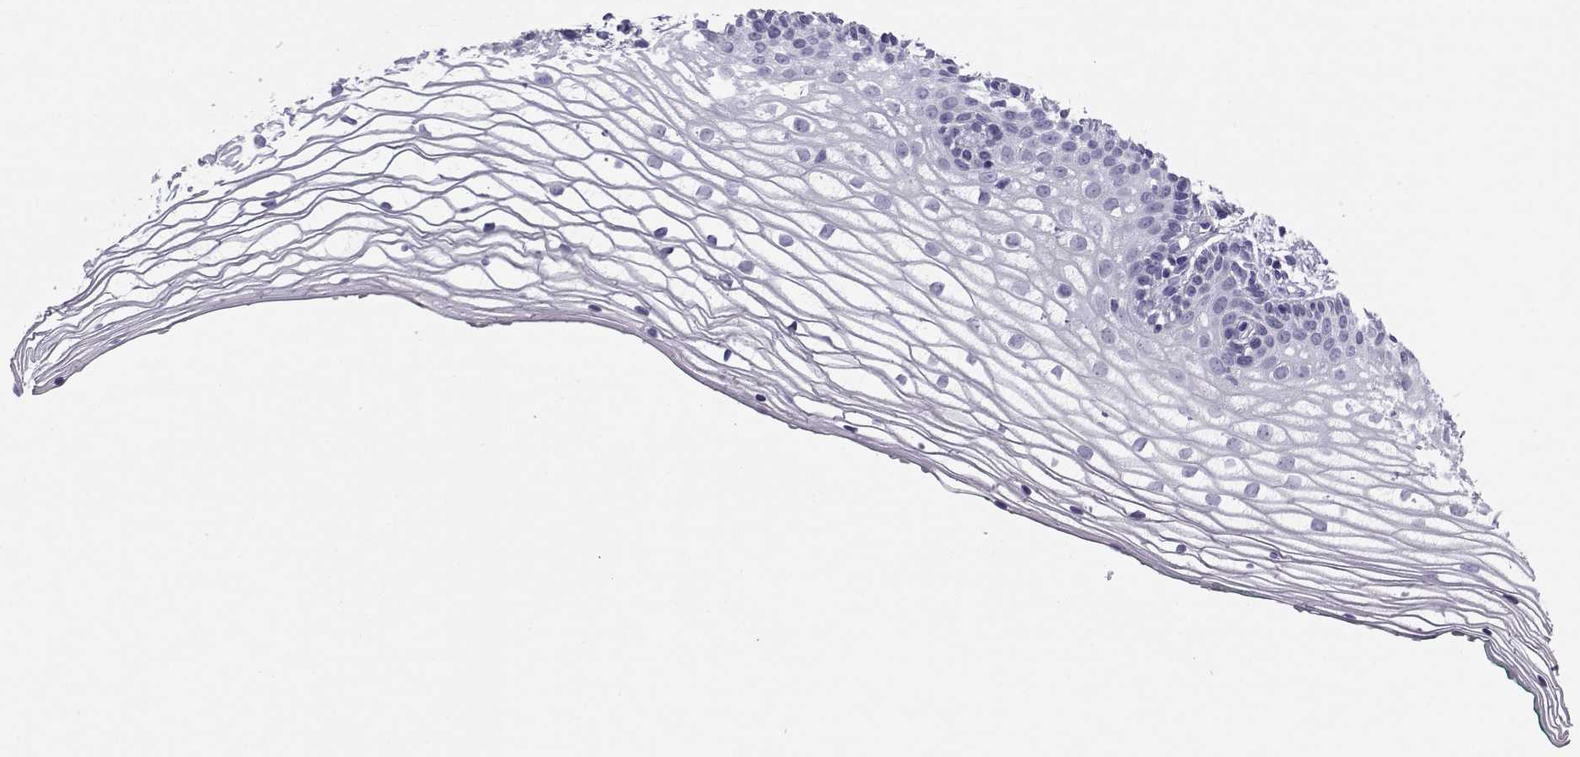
{"staining": {"intensity": "negative", "quantity": "none", "location": "none"}, "tissue": "vagina", "cell_type": "Squamous epithelial cells", "image_type": "normal", "snomed": [{"axis": "morphology", "description": "Normal tissue, NOS"}, {"axis": "topography", "description": "Vagina"}], "caption": "Histopathology image shows no protein expression in squamous epithelial cells of unremarkable vagina.", "gene": "SST", "patient": {"sex": "female", "age": 36}}